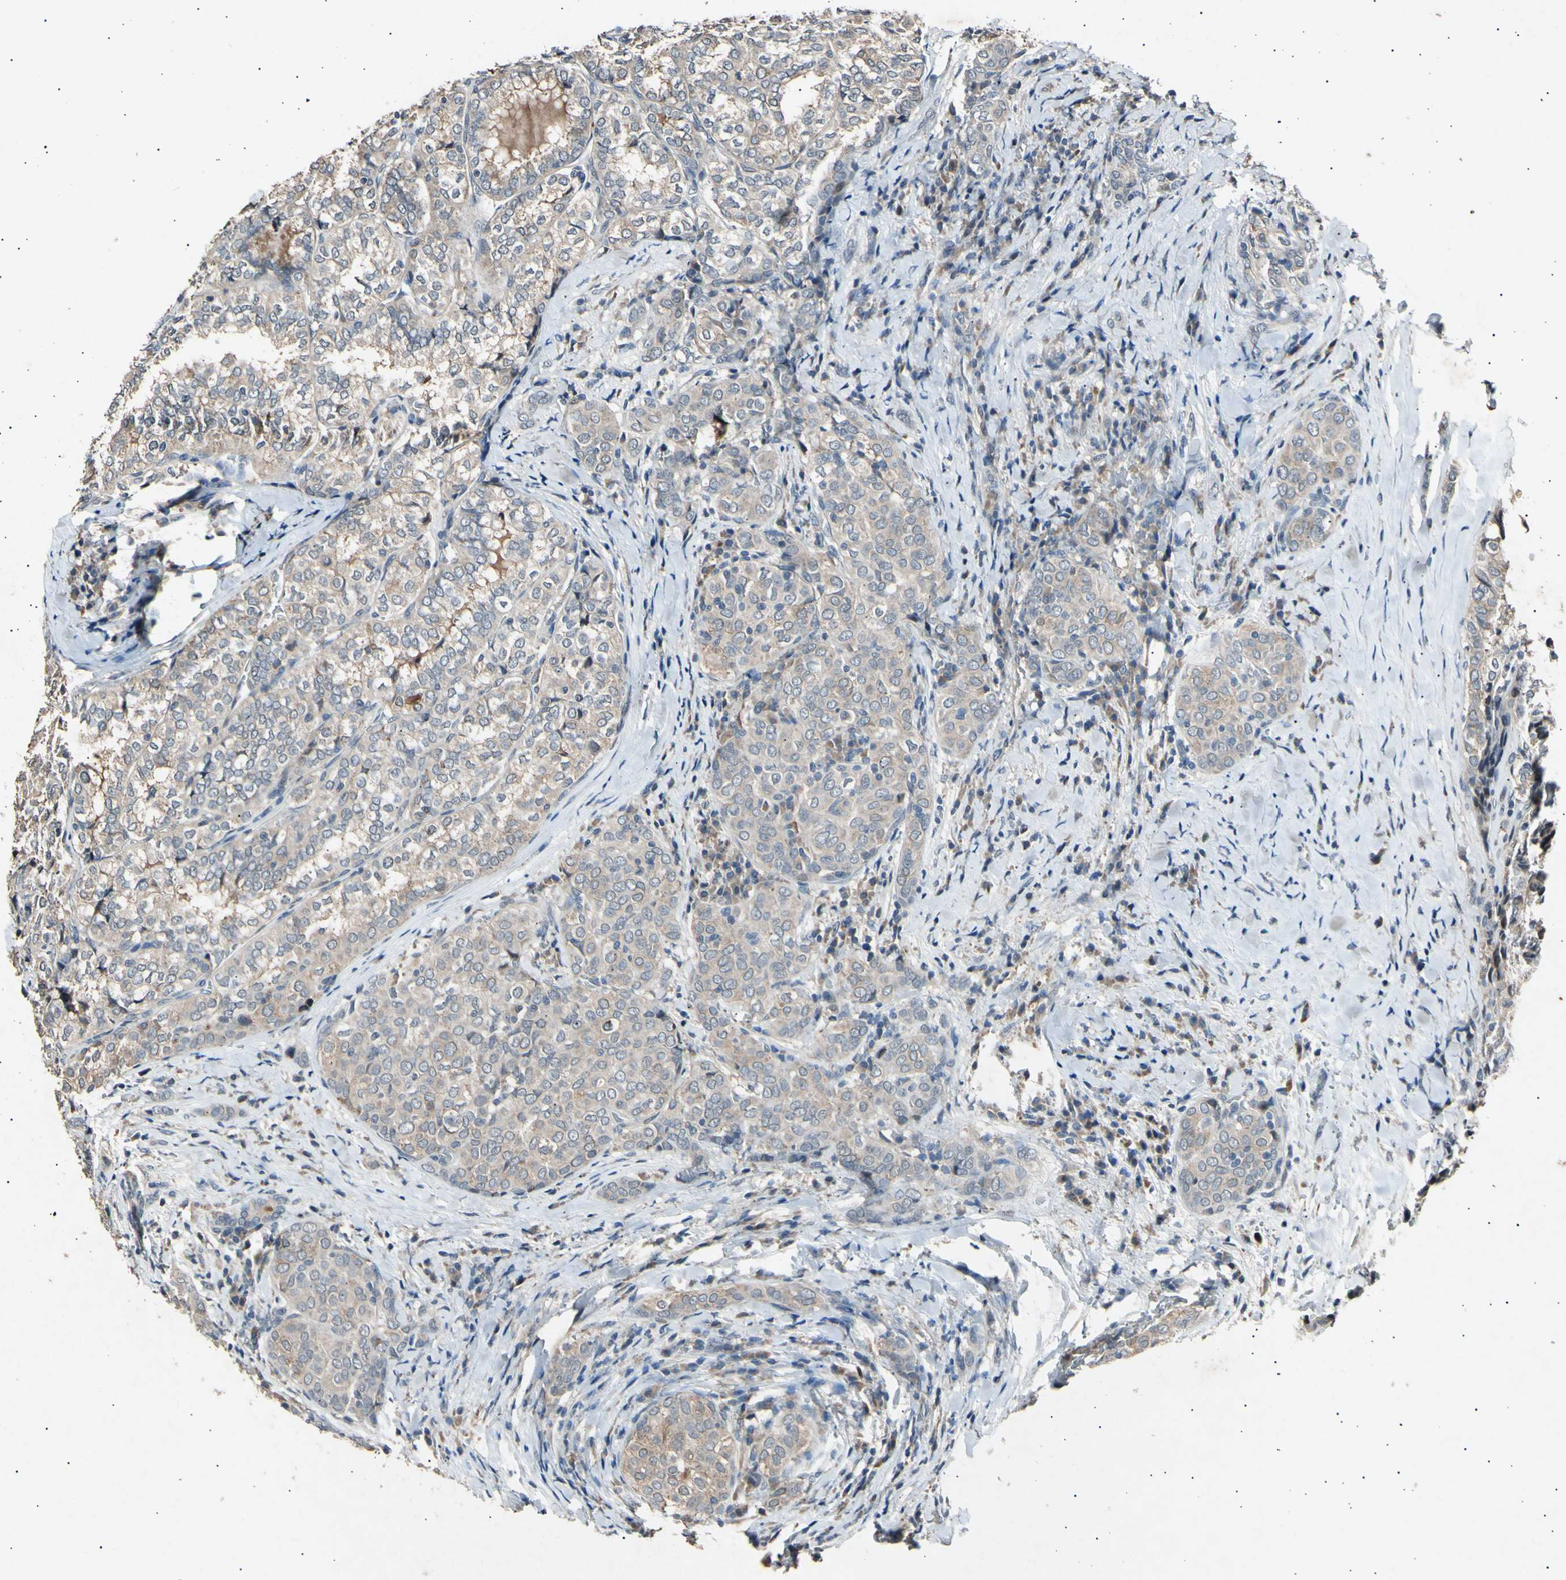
{"staining": {"intensity": "weak", "quantity": ">75%", "location": "cytoplasmic/membranous"}, "tissue": "thyroid cancer", "cell_type": "Tumor cells", "image_type": "cancer", "snomed": [{"axis": "morphology", "description": "Normal tissue, NOS"}, {"axis": "morphology", "description": "Papillary adenocarcinoma, NOS"}, {"axis": "topography", "description": "Thyroid gland"}], "caption": "Tumor cells display weak cytoplasmic/membranous staining in about >75% of cells in thyroid papillary adenocarcinoma.", "gene": "ADCY3", "patient": {"sex": "female", "age": 30}}